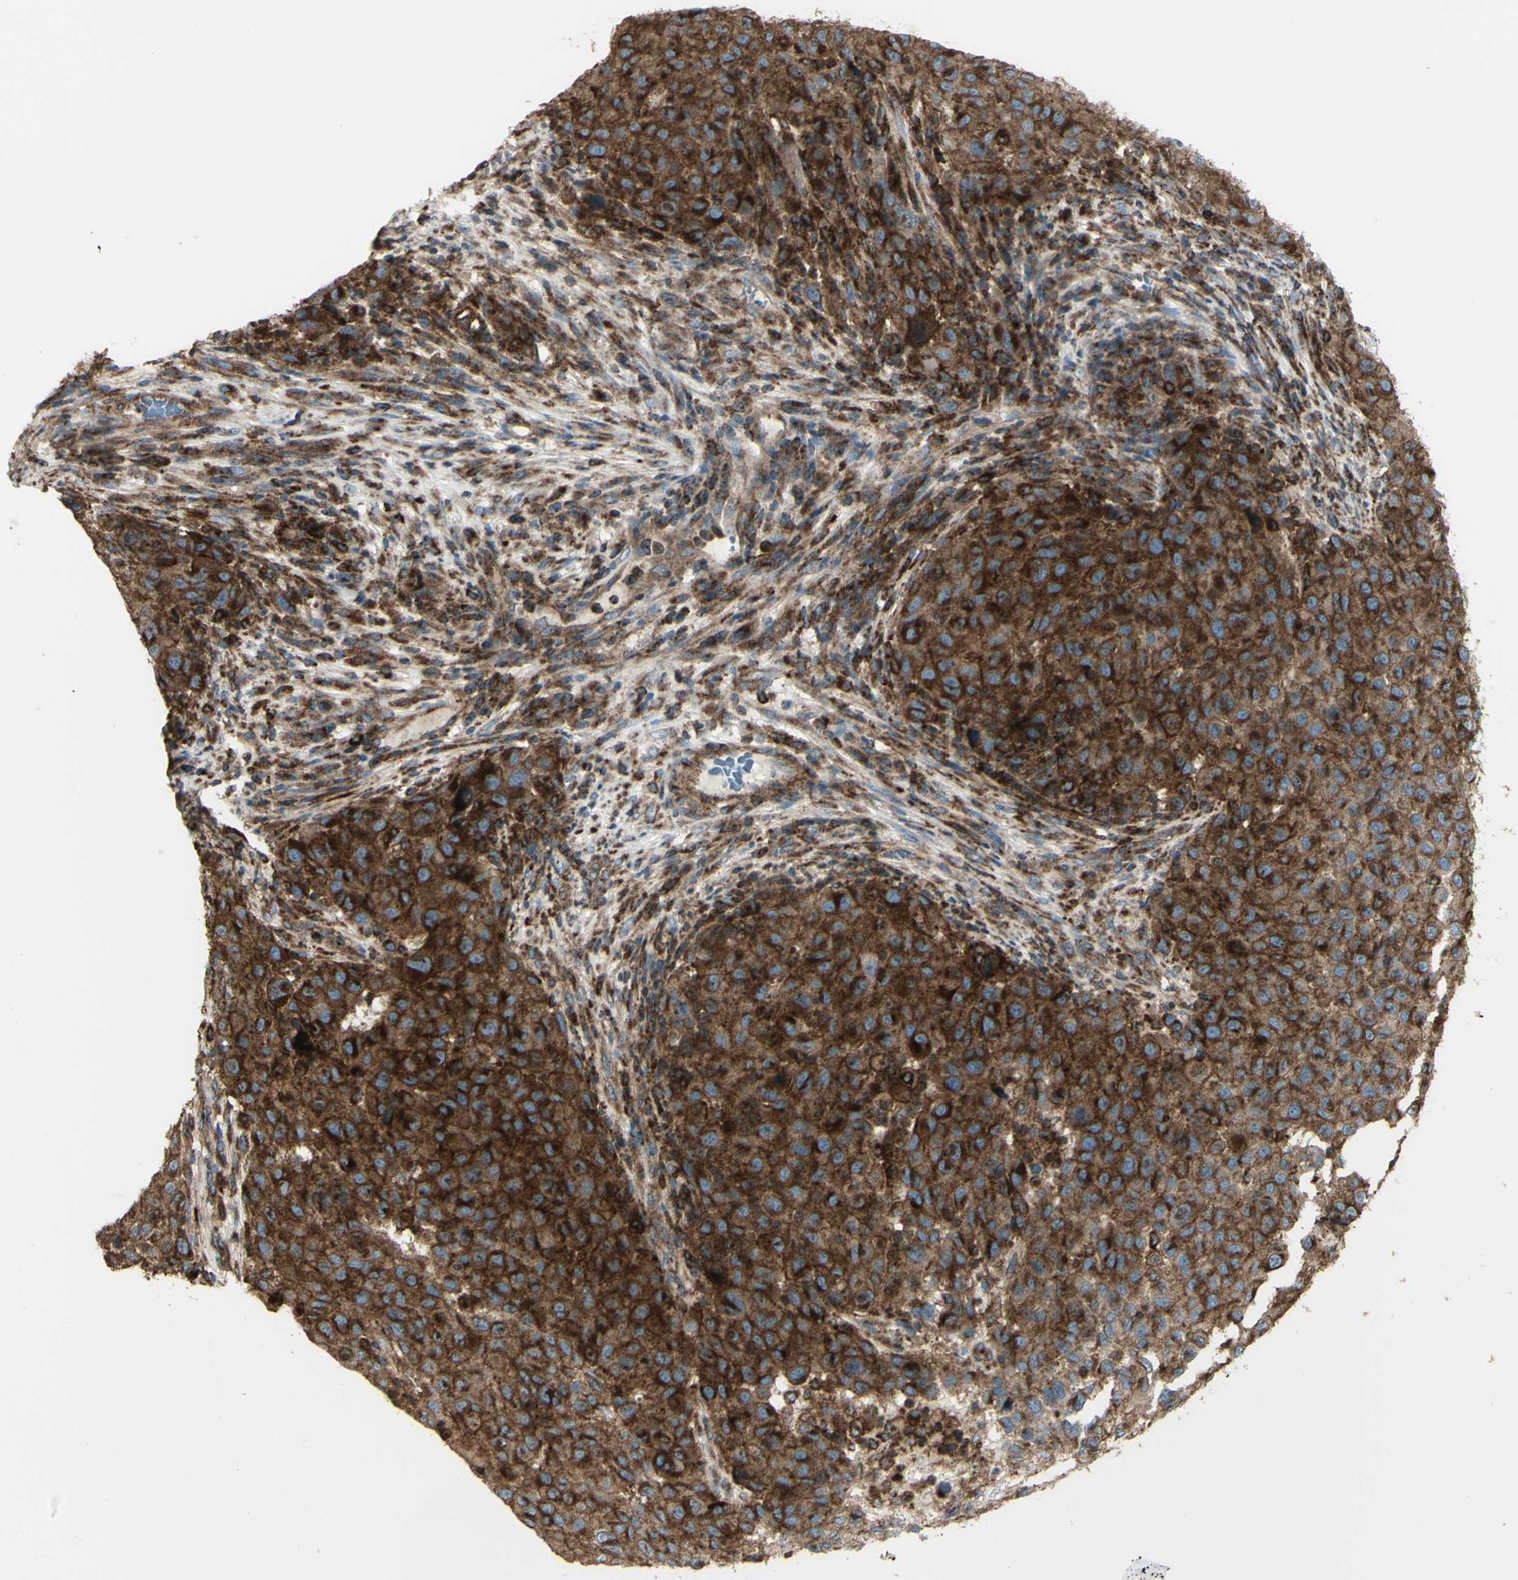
{"staining": {"intensity": "strong", "quantity": ">75%", "location": "cytoplasmic/membranous"}, "tissue": "melanoma", "cell_type": "Tumor cells", "image_type": "cancer", "snomed": [{"axis": "morphology", "description": "Malignant melanoma, Metastatic site"}, {"axis": "topography", "description": "Lymph node"}], "caption": "Immunohistochemical staining of malignant melanoma (metastatic site) exhibits strong cytoplasmic/membranous protein staining in approximately >75% of tumor cells. Using DAB (brown) and hematoxylin (blue) stains, captured at high magnification using brightfield microscopy.", "gene": "NAPA", "patient": {"sex": "male", "age": 61}}